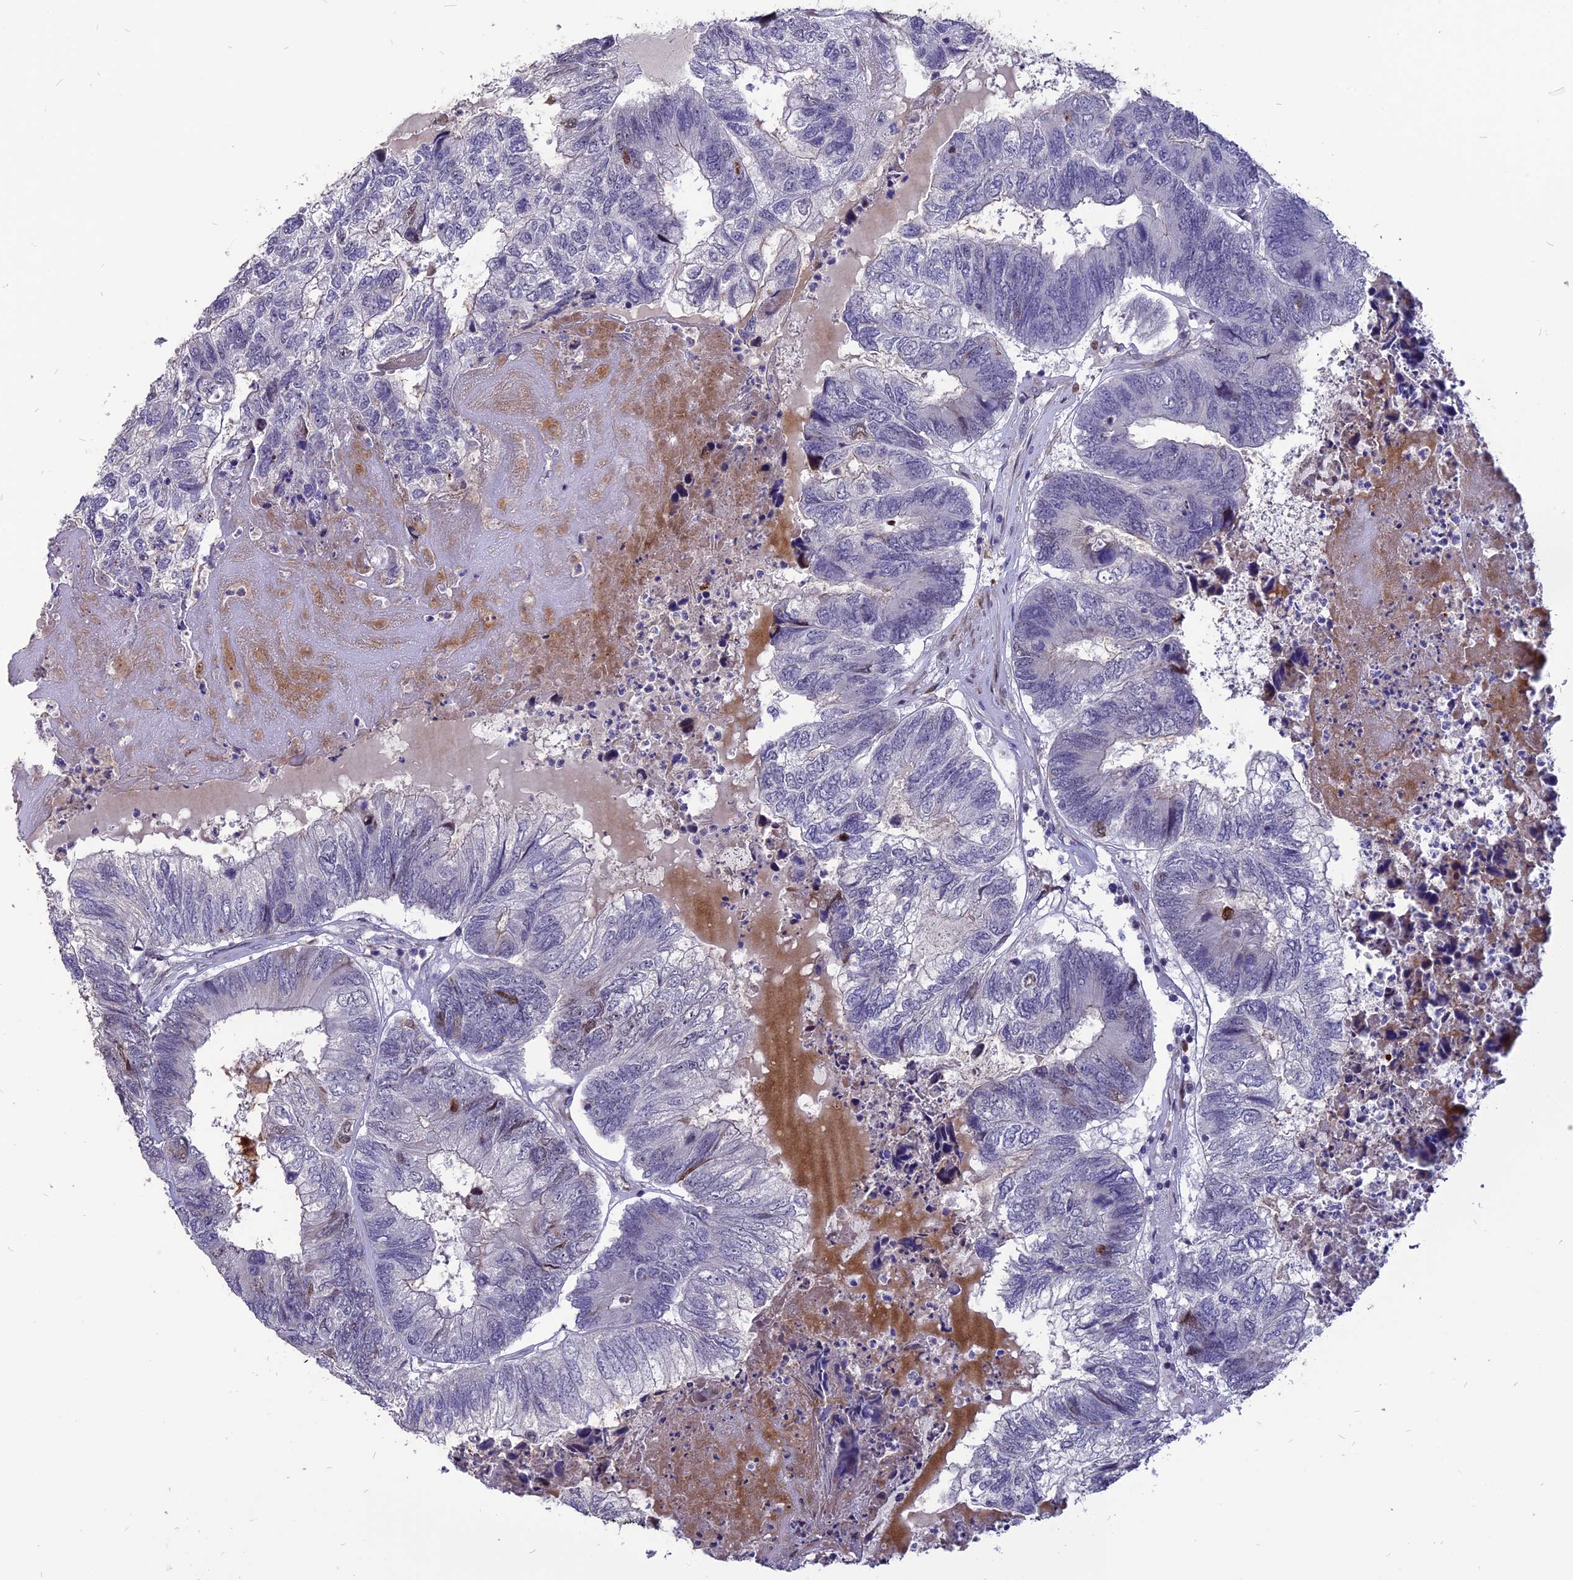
{"staining": {"intensity": "weak", "quantity": "<25%", "location": "nuclear"}, "tissue": "colorectal cancer", "cell_type": "Tumor cells", "image_type": "cancer", "snomed": [{"axis": "morphology", "description": "Adenocarcinoma, NOS"}, {"axis": "topography", "description": "Colon"}], "caption": "Immunohistochemistry (IHC) photomicrograph of colorectal cancer (adenocarcinoma) stained for a protein (brown), which demonstrates no staining in tumor cells.", "gene": "TMEM263", "patient": {"sex": "female", "age": 67}}